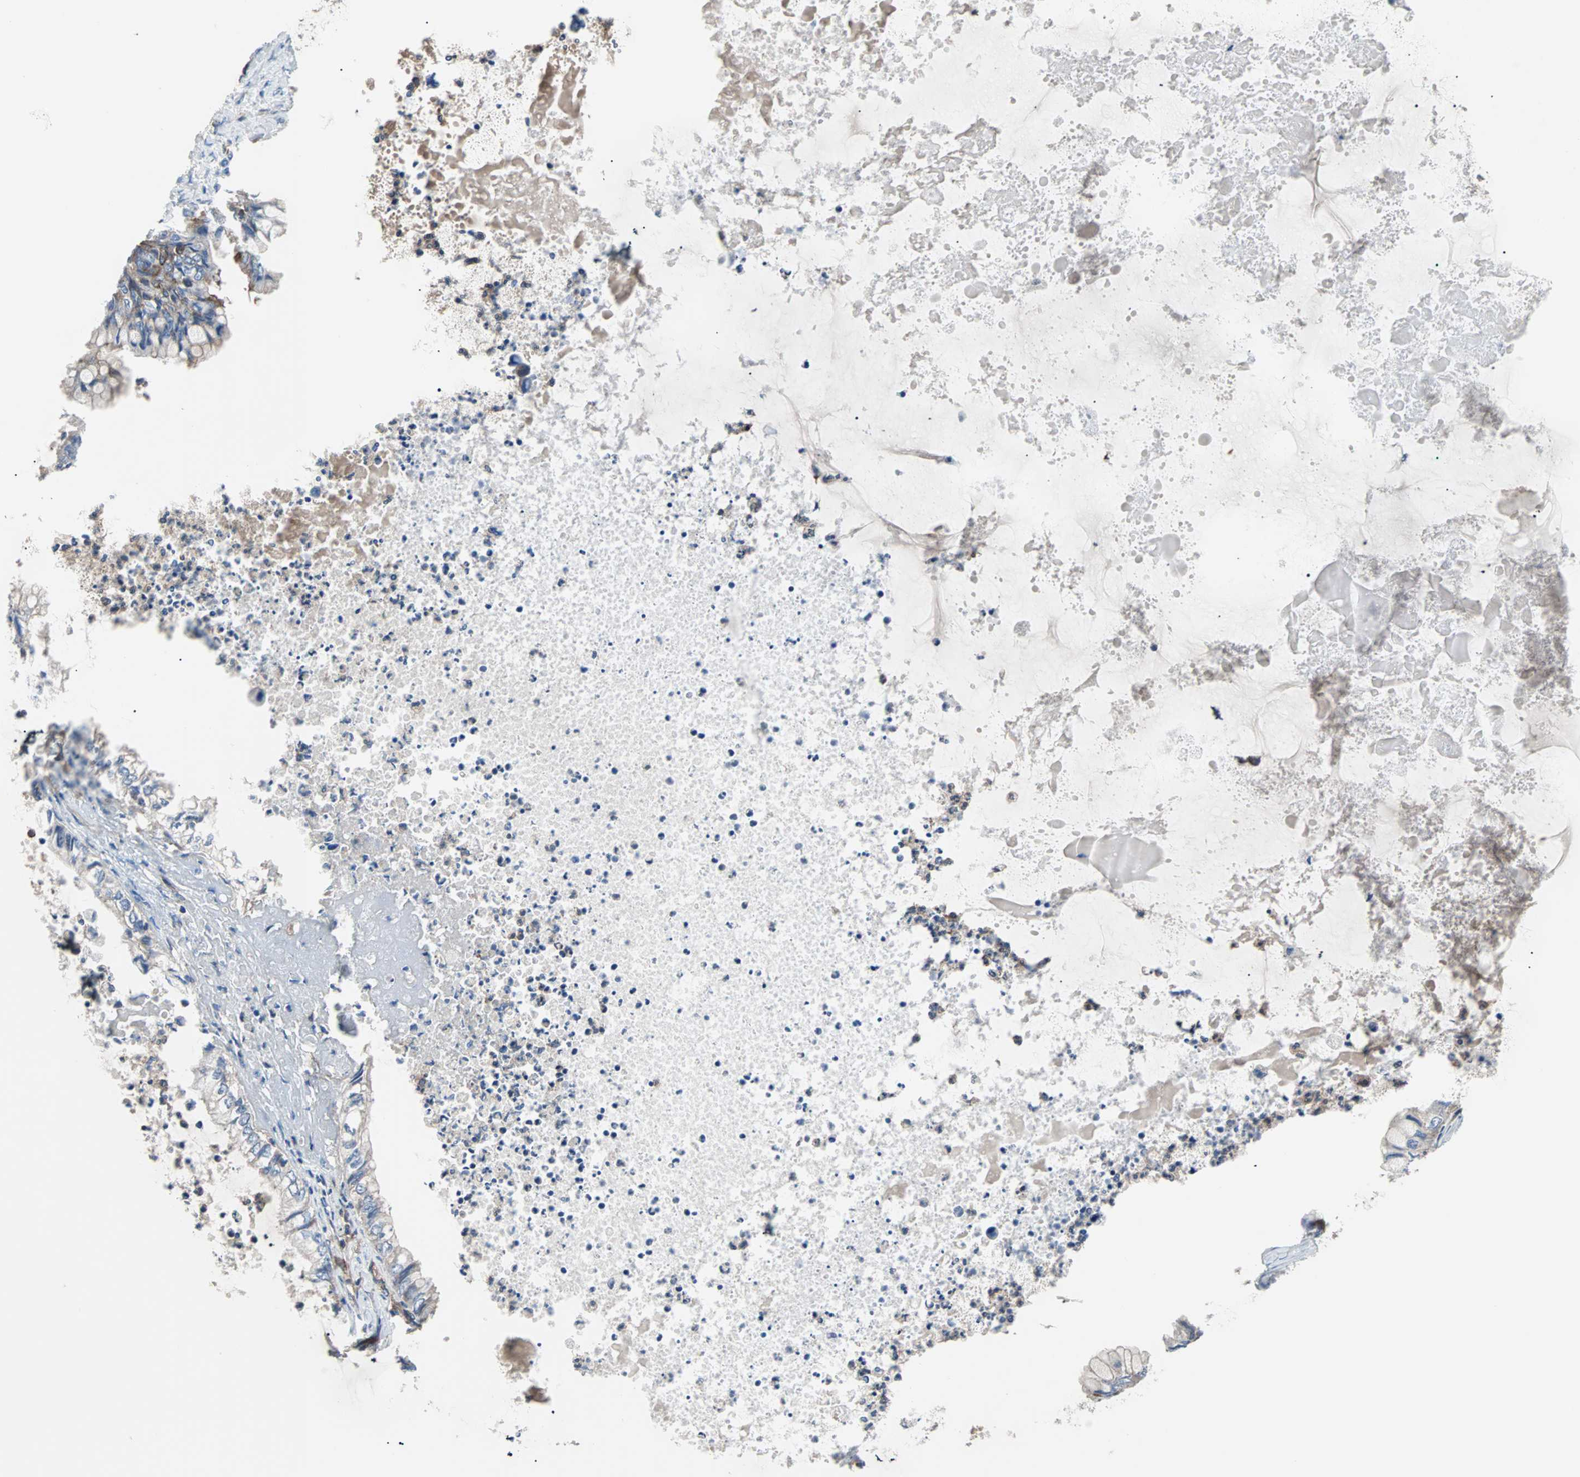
{"staining": {"intensity": "moderate", "quantity": ">75%", "location": "cytoplasmic/membranous"}, "tissue": "ovarian cancer", "cell_type": "Tumor cells", "image_type": "cancer", "snomed": [{"axis": "morphology", "description": "Cystadenocarcinoma, mucinous, NOS"}, {"axis": "topography", "description": "Ovary"}], "caption": "This photomicrograph exhibits immunohistochemistry (IHC) staining of human ovarian cancer, with medium moderate cytoplasmic/membranous expression in about >75% of tumor cells.", "gene": "PLCG2", "patient": {"sex": "female", "age": 80}}